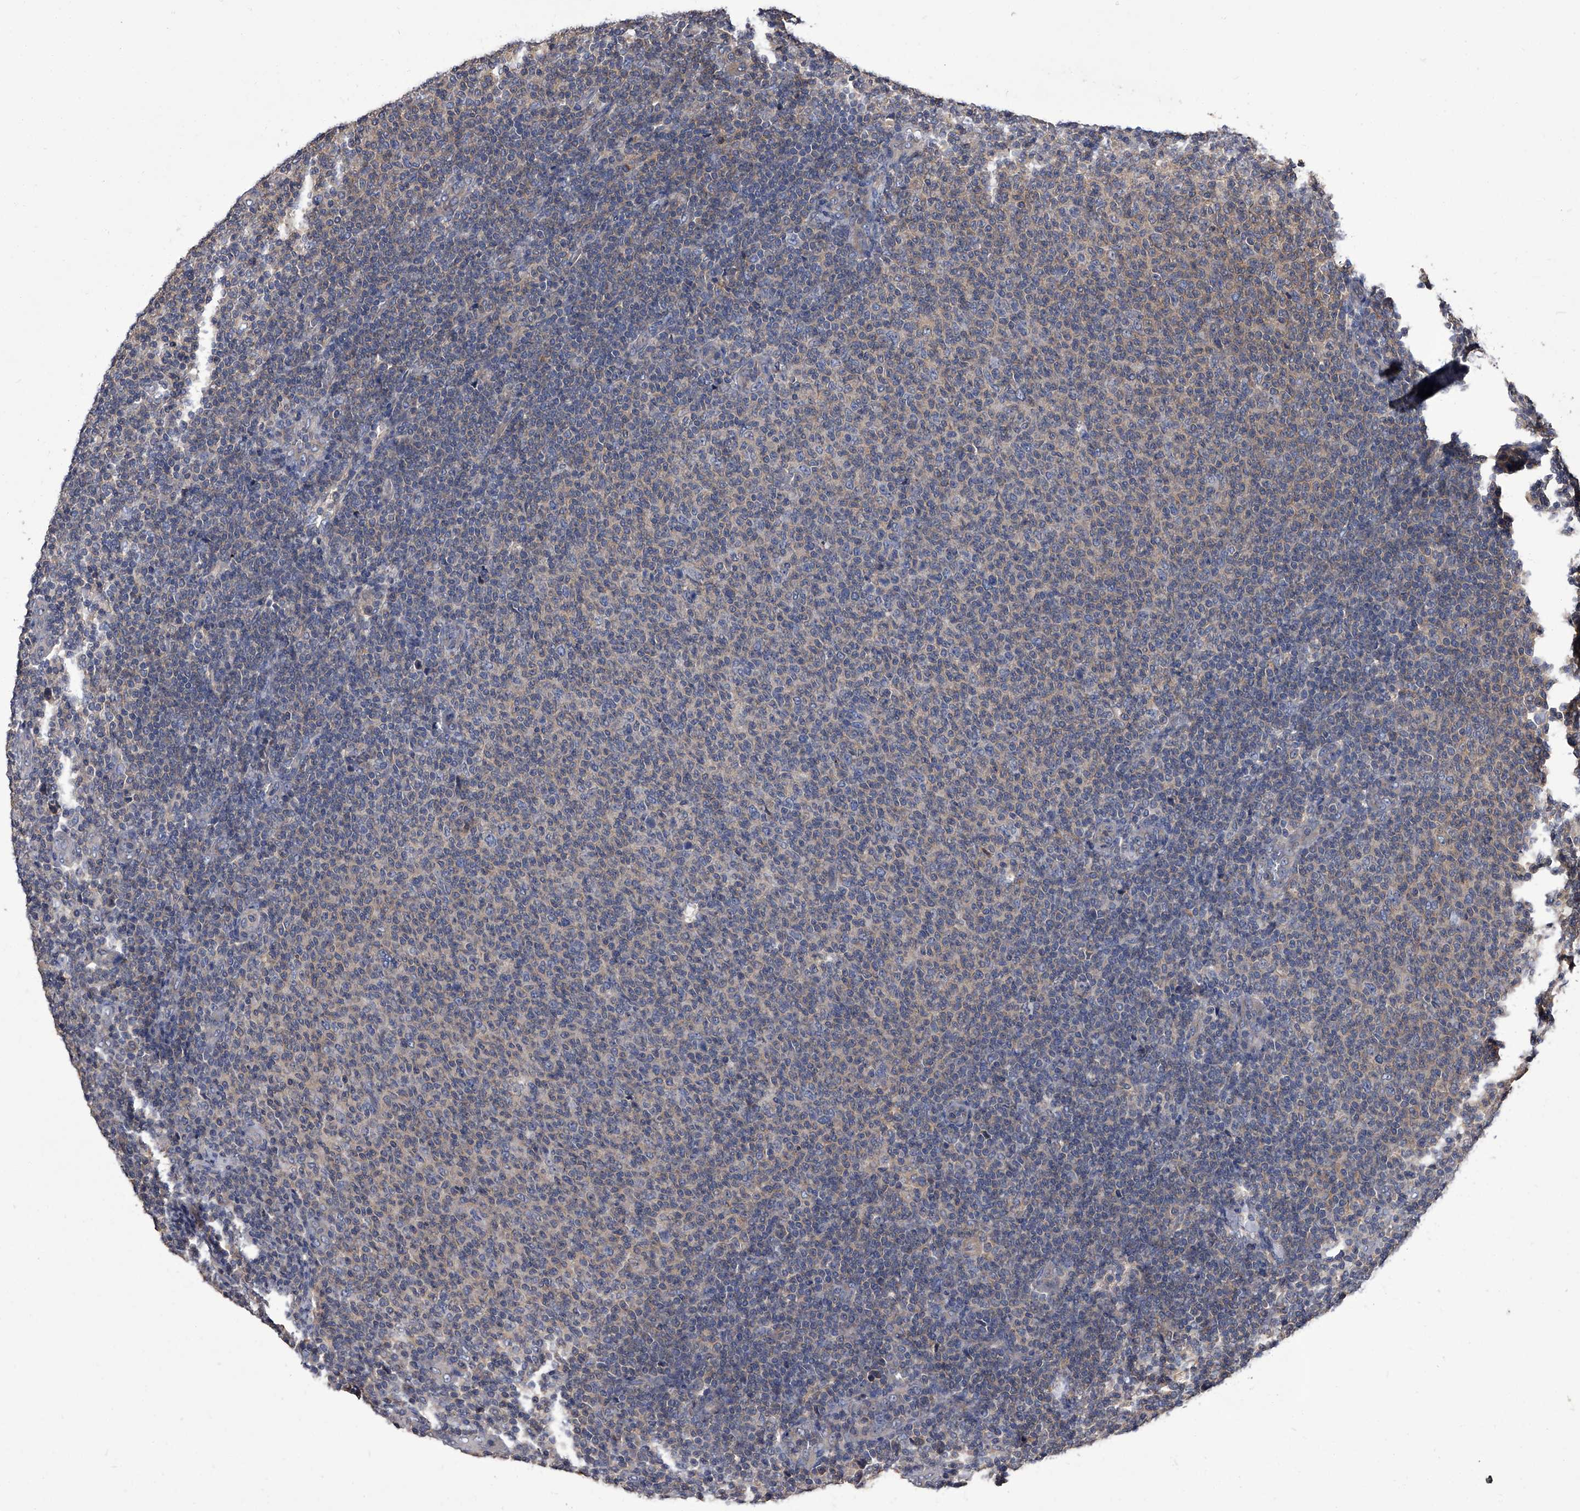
{"staining": {"intensity": "negative", "quantity": "none", "location": "none"}, "tissue": "lymphoma", "cell_type": "Tumor cells", "image_type": "cancer", "snomed": [{"axis": "morphology", "description": "Malignant lymphoma, non-Hodgkin's type, Low grade"}, {"axis": "topography", "description": "Lymph node"}], "caption": "Tumor cells show no significant protein staining in lymphoma. (Brightfield microscopy of DAB (3,3'-diaminobenzidine) immunohistochemistry (IHC) at high magnification).", "gene": "STK36", "patient": {"sex": "male", "age": 66}}